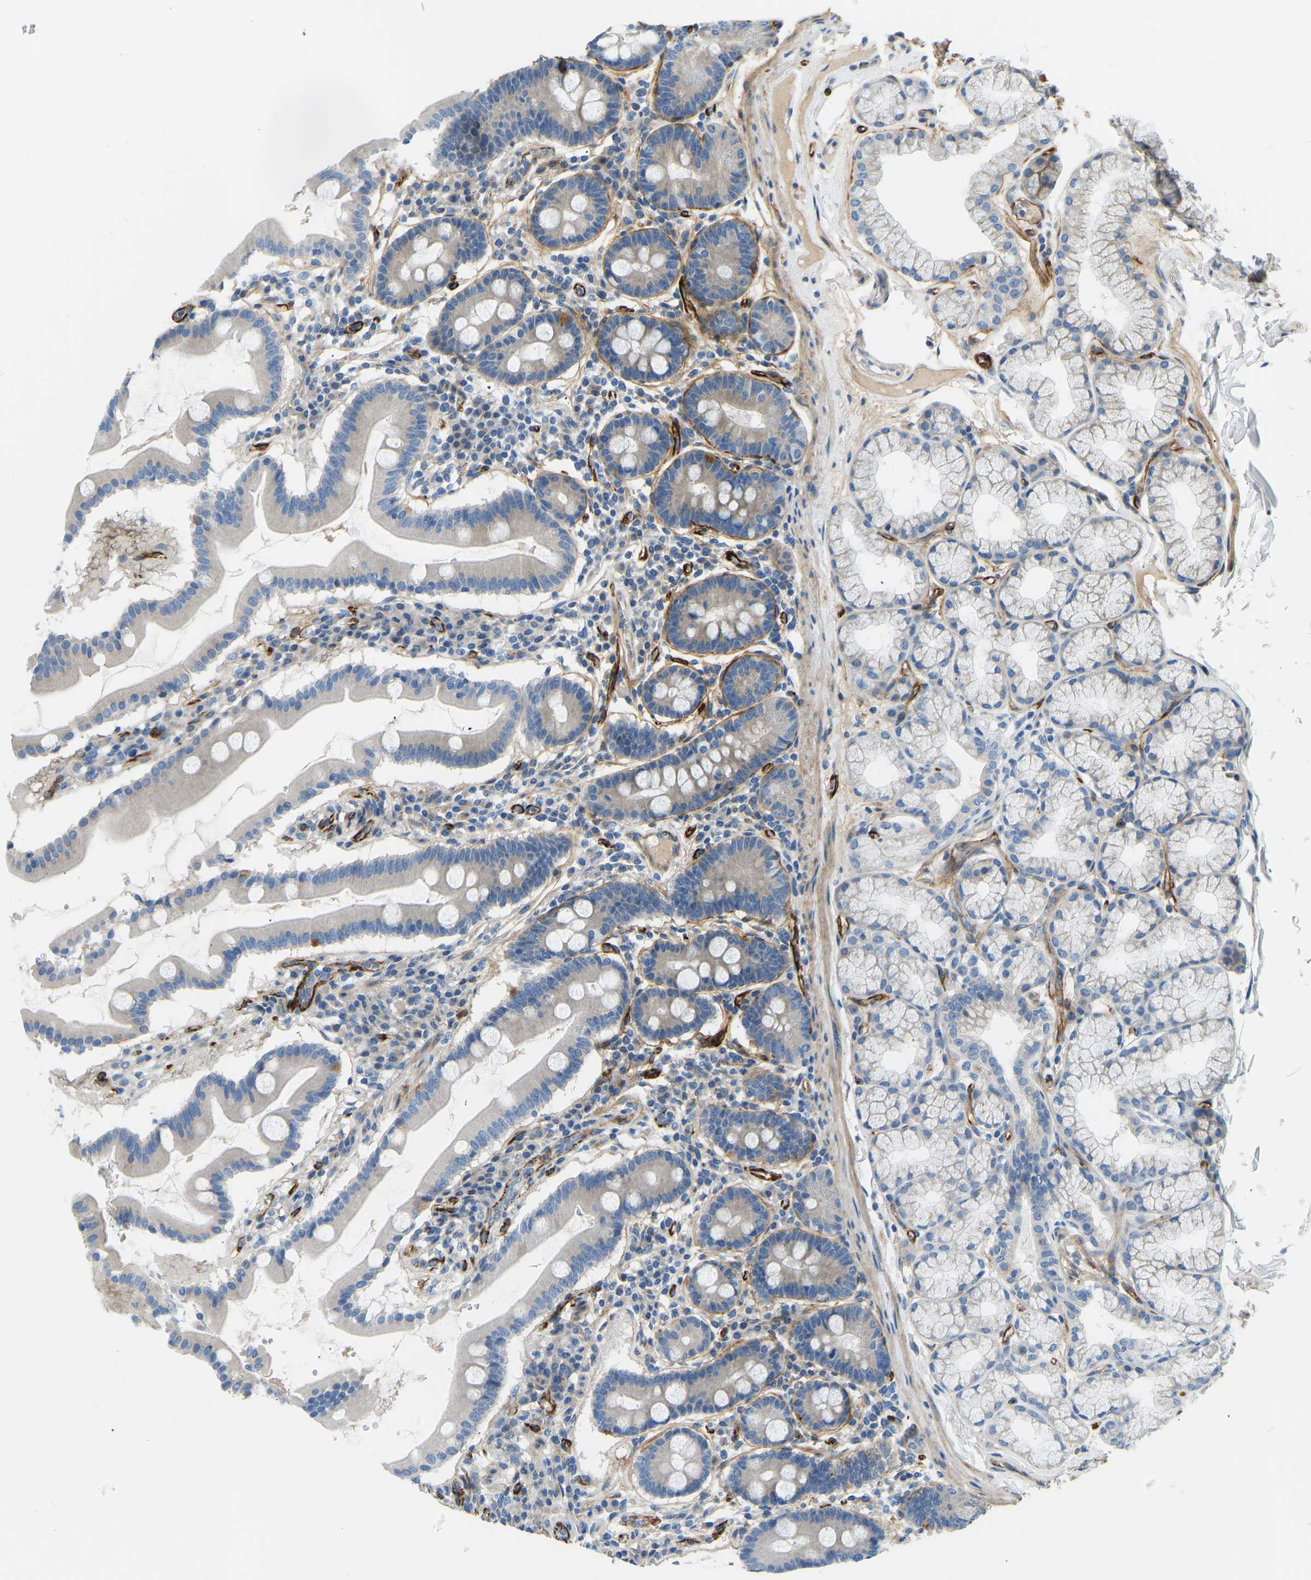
{"staining": {"intensity": "moderate", "quantity": "25%-75%", "location": "cytoplasmic/membranous"}, "tissue": "duodenum", "cell_type": "Glandular cells", "image_type": "normal", "snomed": [{"axis": "morphology", "description": "Normal tissue, NOS"}, {"axis": "topography", "description": "Duodenum"}], "caption": "Protein positivity by immunohistochemistry displays moderate cytoplasmic/membranous positivity in about 25%-75% of glandular cells in normal duodenum. (Brightfield microscopy of DAB IHC at high magnification).", "gene": "COL15A1", "patient": {"sex": "male", "age": 50}}